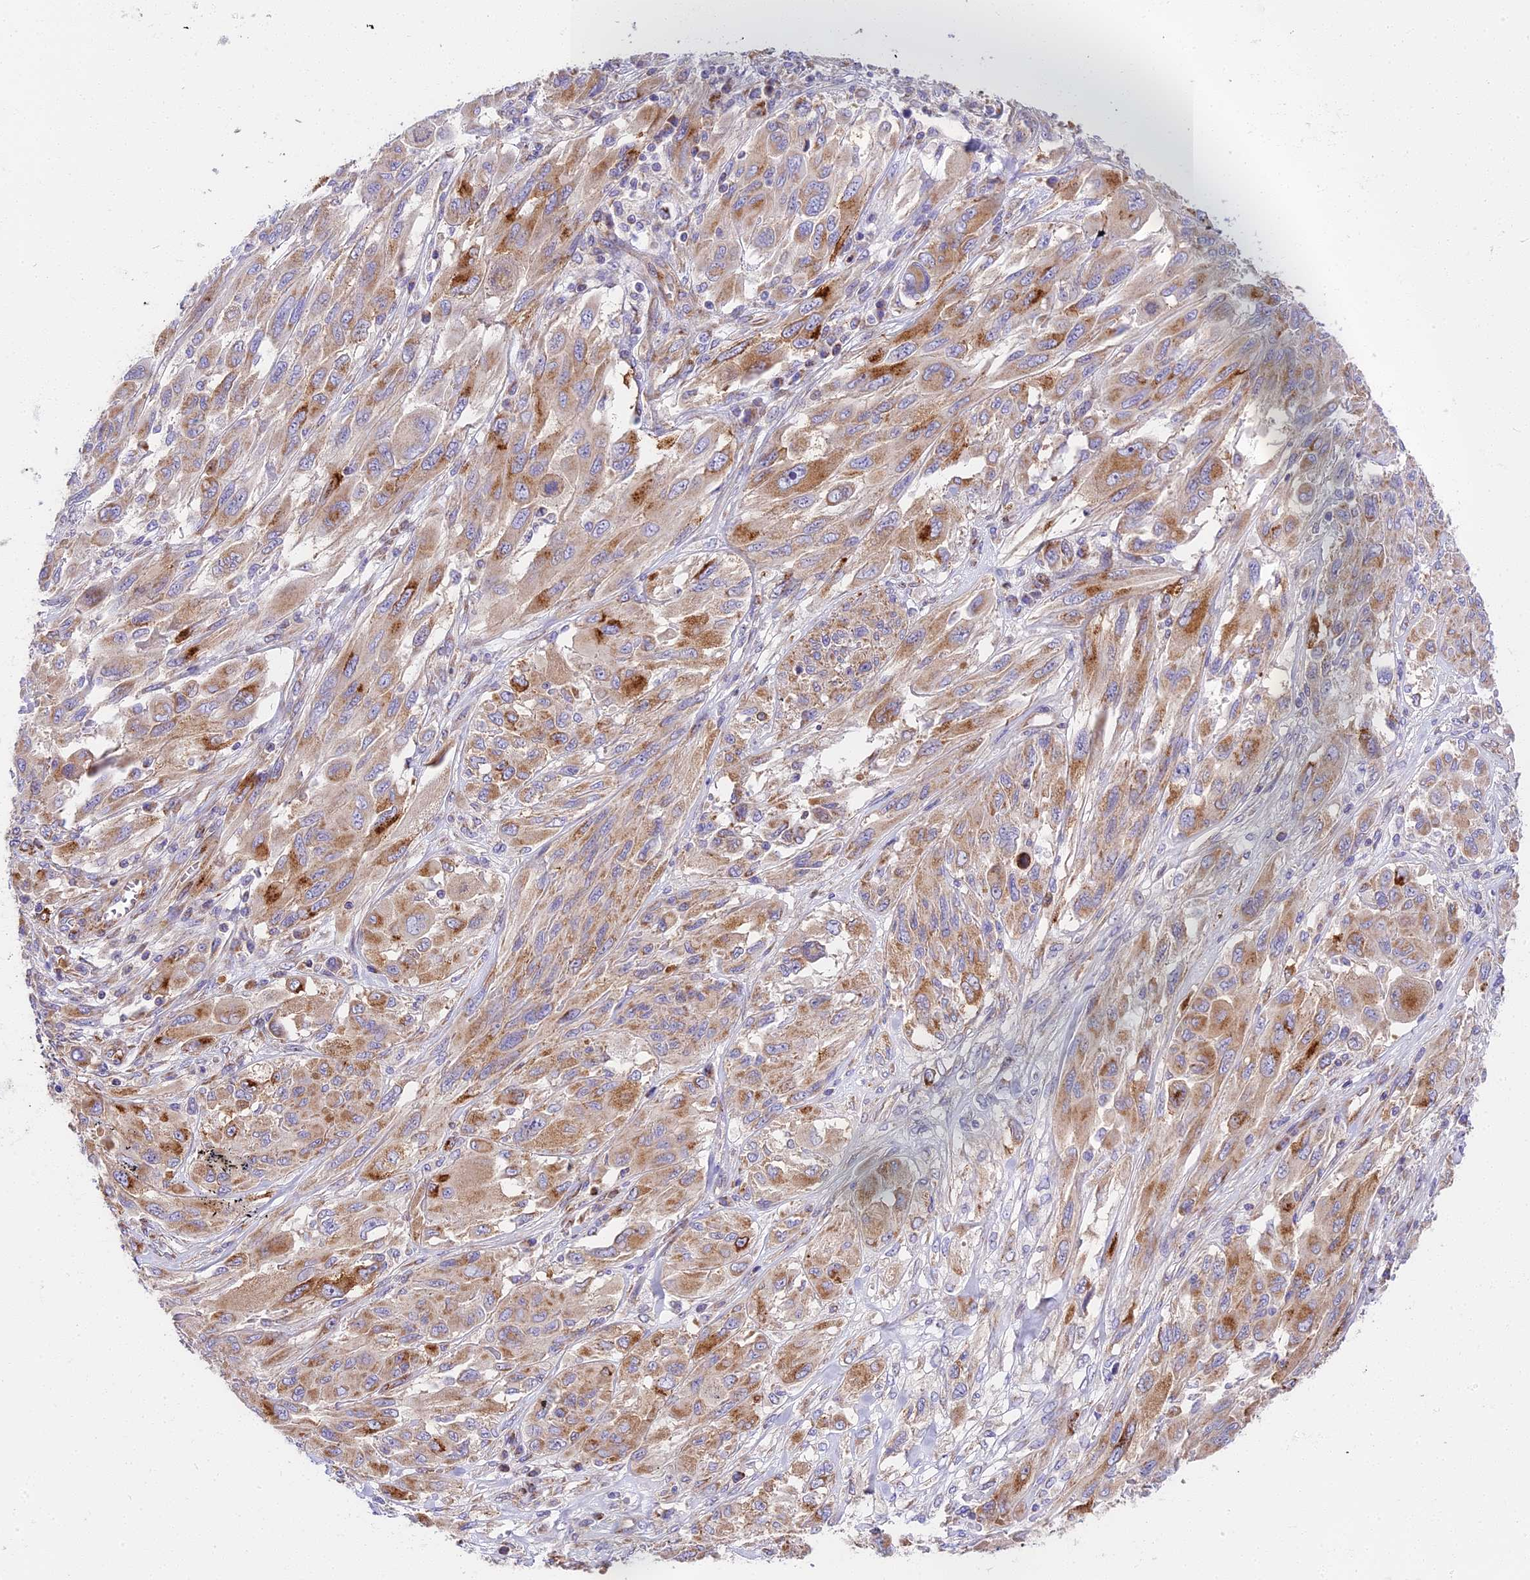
{"staining": {"intensity": "moderate", "quantity": ">75%", "location": "cytoplasmic/membranous"}, "tissue": "melanoma", "cell_type": "Tumor cells", "image_type": "cancer", "snomed": [{"axis": "morphology", "description": "Malignant melanoma, NOS"}, {"axis": "topography", "description": "Skin"}], "caption": "Protein staining of melanoma tissue exhibits moderate cytoplasmic/membranous positivity in about >75% of tumor cells. (IHC, brightfield microscopy, high magnification).", "gene": "MRAS", "patient": {"sex": "female", "age": 91}}